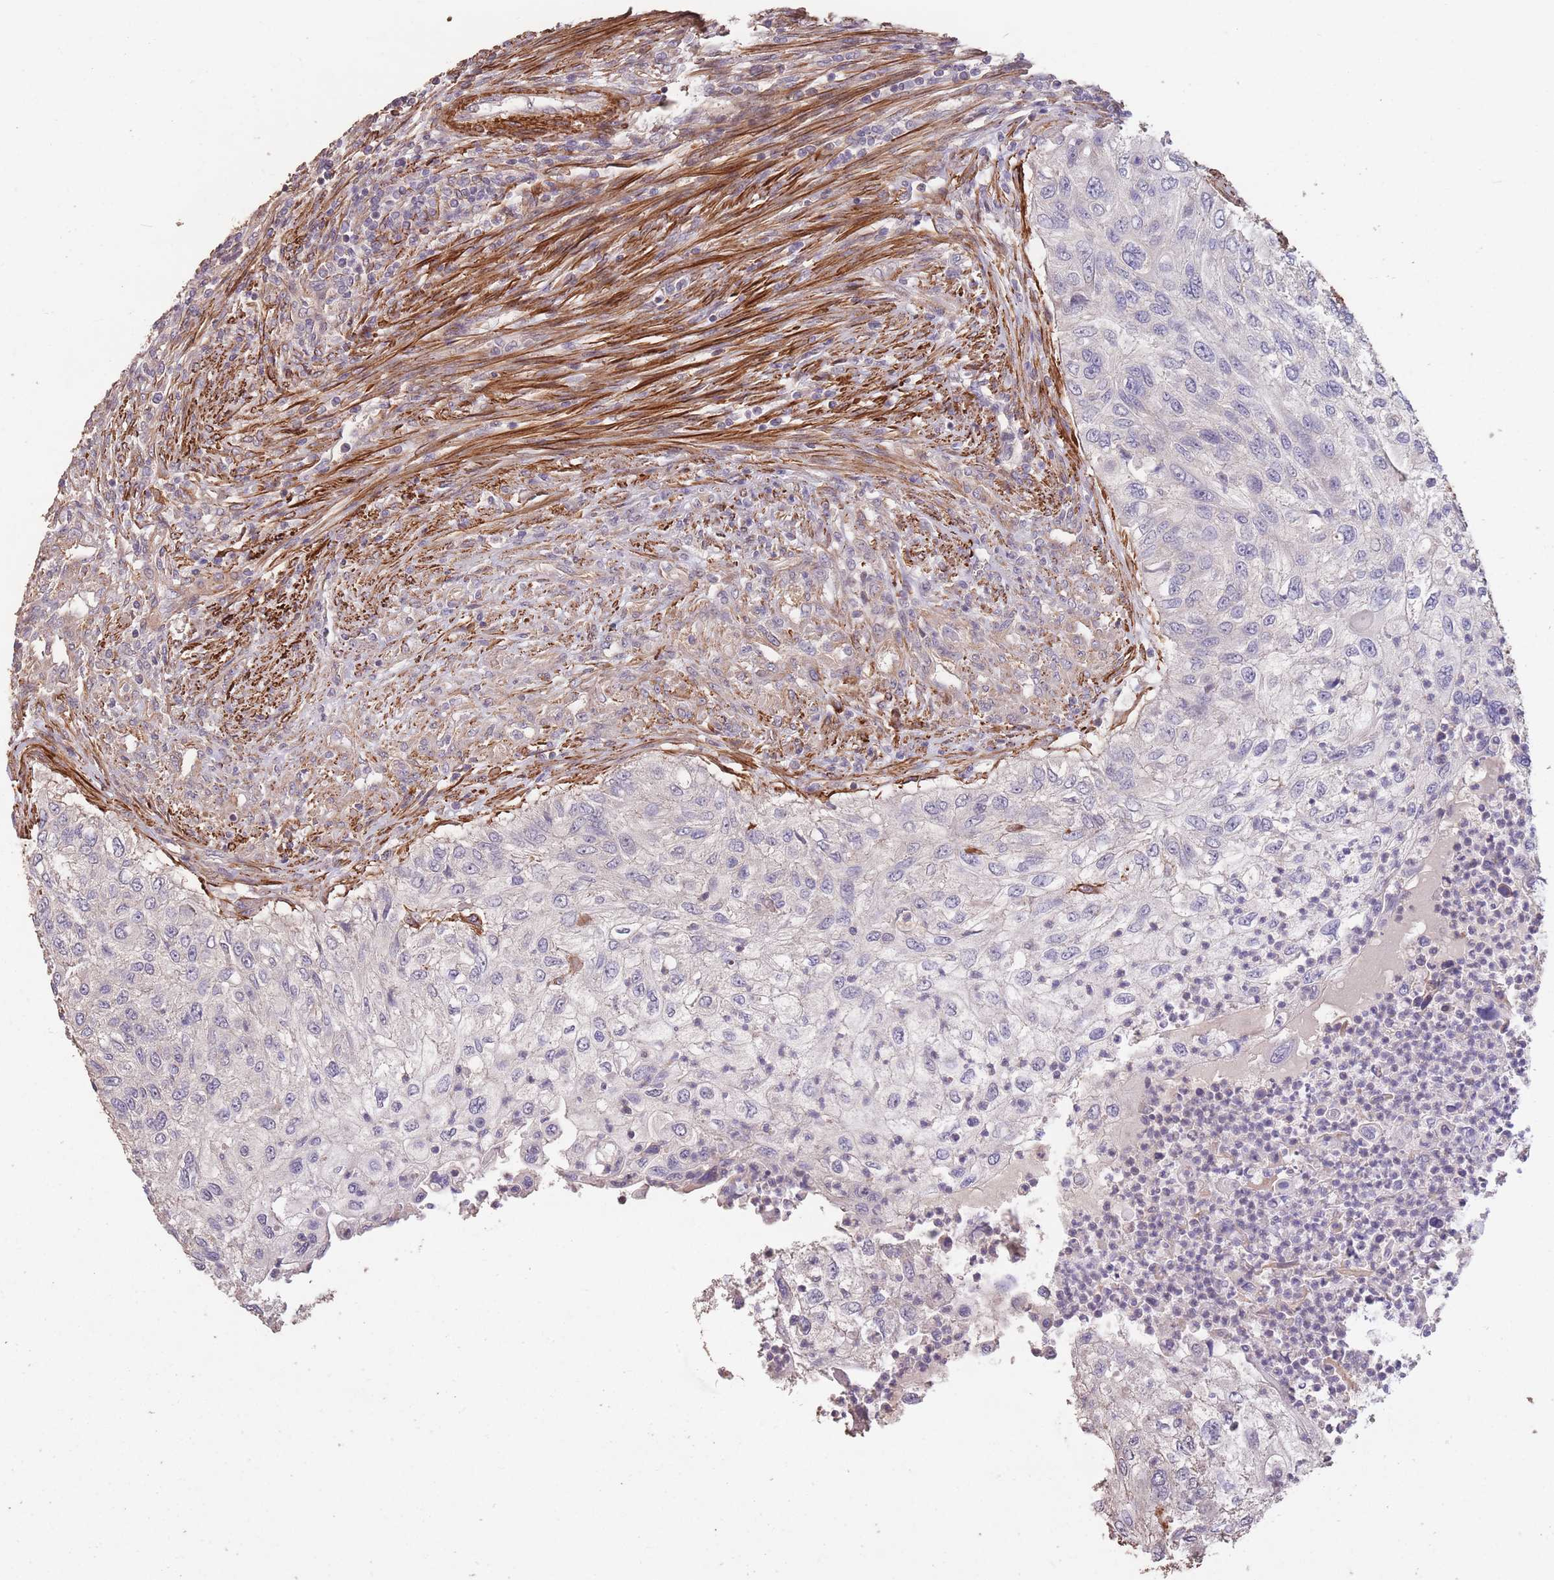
{"staining": {"intensity": "negative", "quantity": "none", "location": "none"}, "tissue": "urothelial cancer", "cell_type": "Tumor cells", "image_type": "cancer", "snomed": [{"axis": "morphology", "description": "Urothelial carcinoma, High grade"}, {"axis": "topography", "description": "Urinary bladder"}], "caption": "Immunohistochemical staining of human high-grade urothelial carcinoma exhibits no significant expression in tumor cells.", "gene": "NLRC4", "patient": {"sex": "female", "age": 60}}